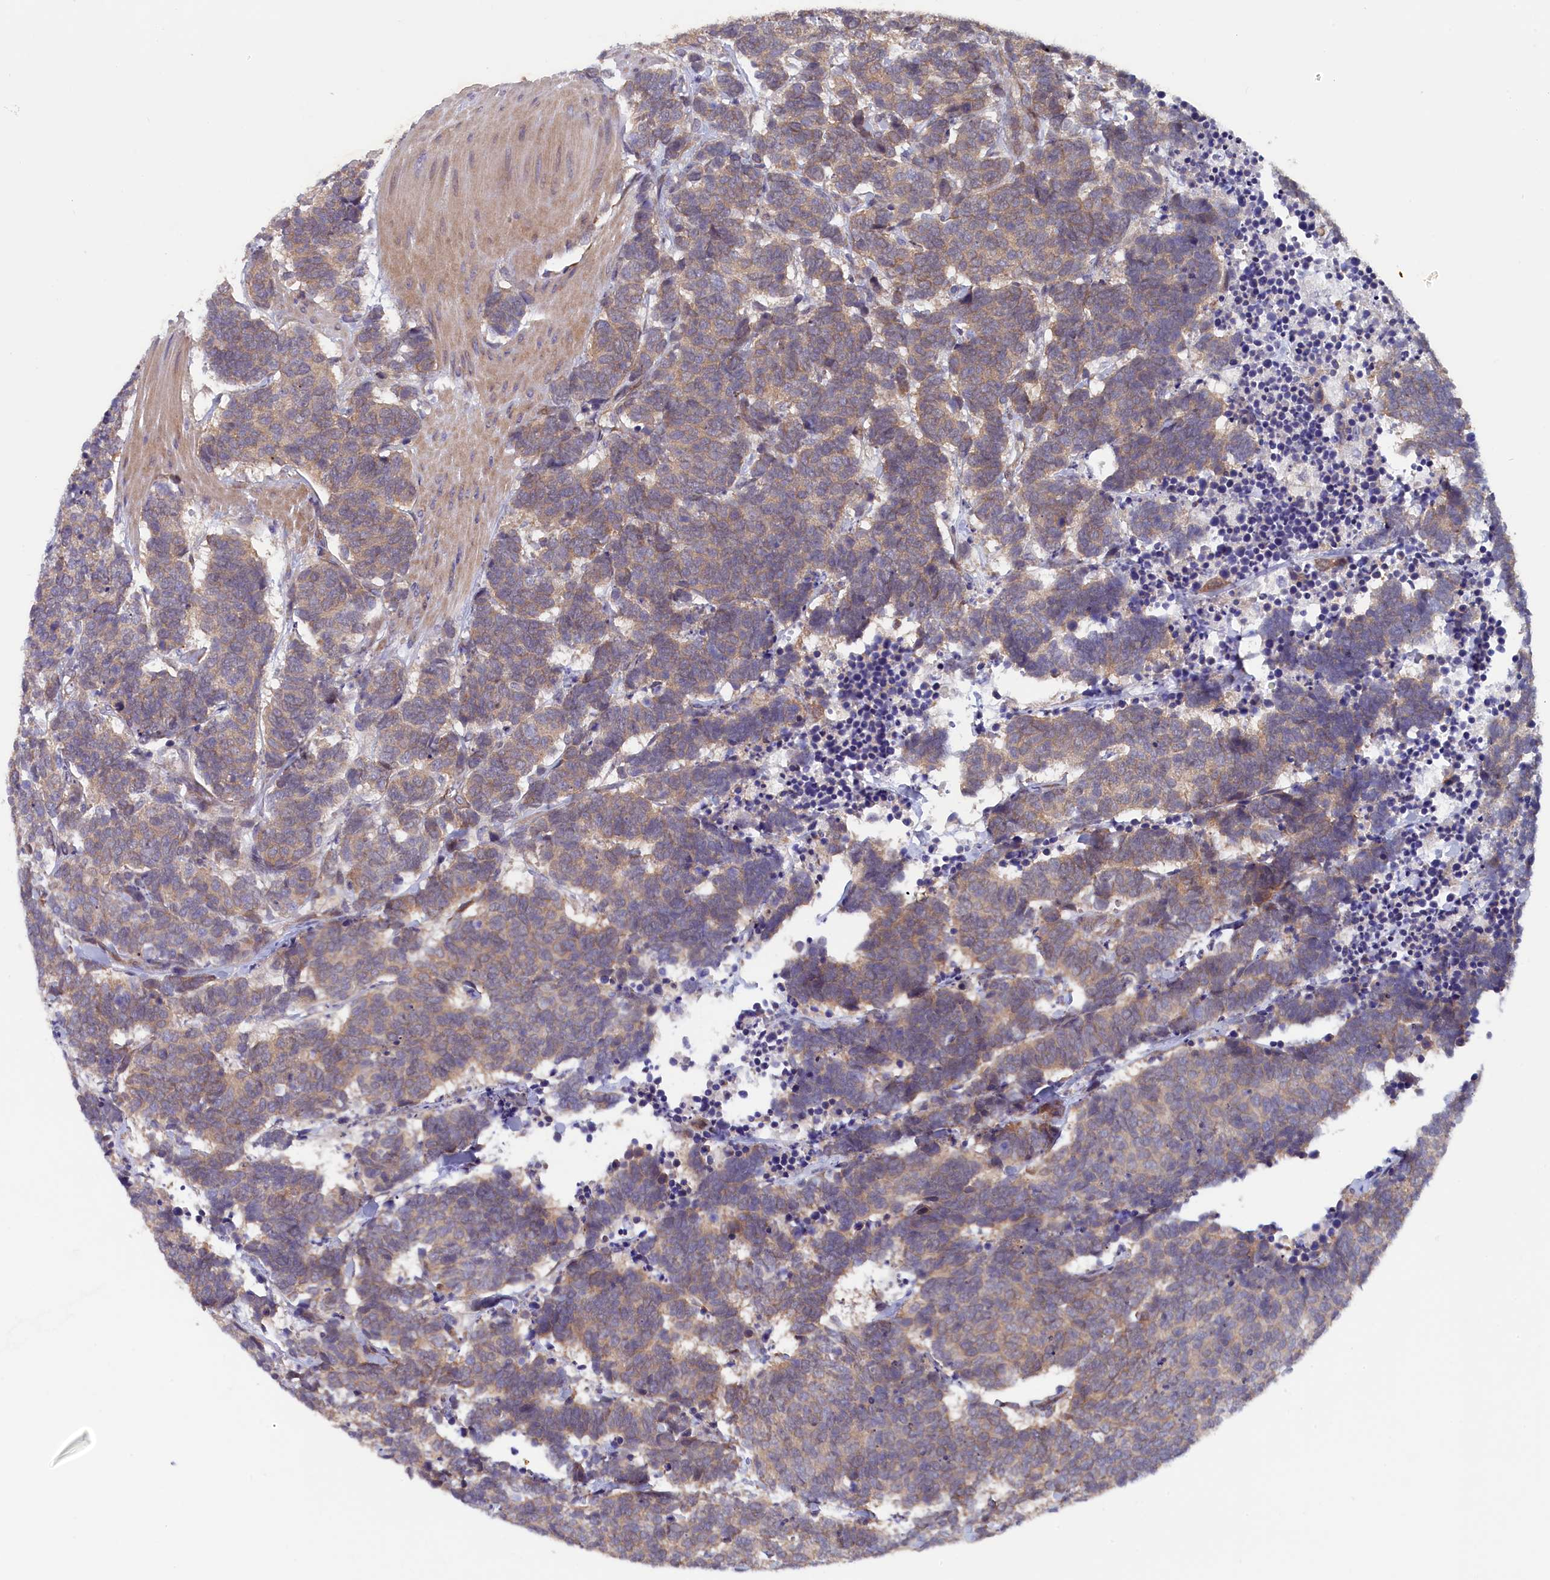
{"staining": {"intensity": "weak", "quantity": ">75%", "location": "cytoplasmic/membranous"}, "tissue": "carcinoid", "cell_type": "Tumor cells", "image_type": "cancer", "snomed": [{"axis": "morphology", "description": "Carcinoma, NOS"}, {"axis": "morphology", "description": "Carcinoid, malignant, NOS"}, {"axis": "topography", "description": "Urinary bladder"}], "caption": "Immunohistochemistry micrograph of neoplastic tissue: carcinoid stained using IHC shows low levels of weak protein expression localized specifically in the cytoplasmic/membranous of tumor cells, appearing as a cytoplasmic/membranous brown color.", "gene": "JPT2", "patient": {"sex": "male", "age": 57}}